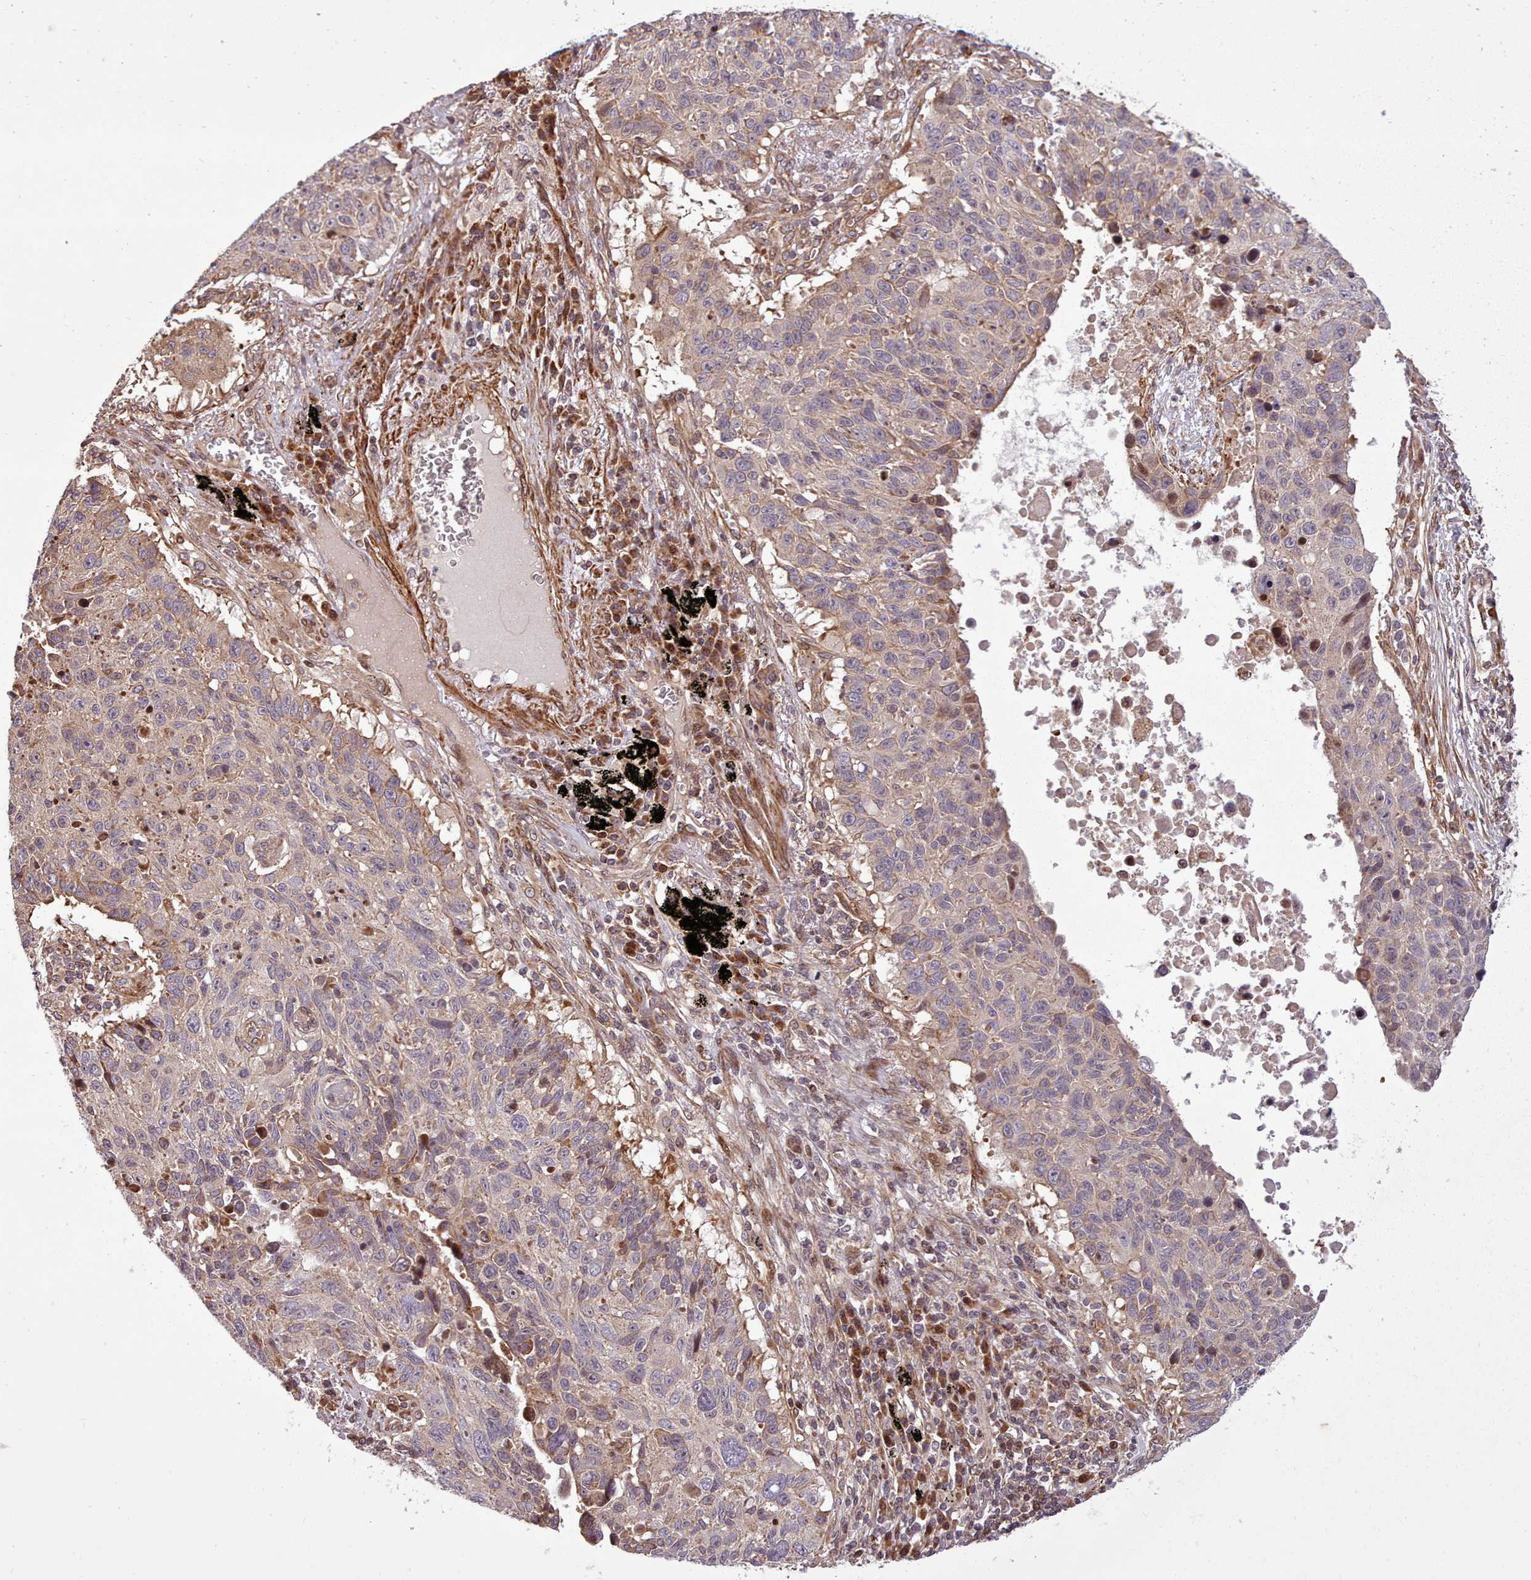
{"staining": {"intensity": "negative", "quantity": "none", "location": "none"}, "tissue": "lung cancer", "cell_type": "Tumor cells", "image_type": "cancer", "snomed": [{"axis": "morphology", "description": "Squamous cell carcinoma, NOS"}, {"axis": "topography", "description": "Lung"}], "caption": "This is a histopathology image of IHC staining of lung cancer (squamous cell carcinoma), which shows no positivity in tumor cells.", "gene": "NLRP7", "patient": {"sex": "male", "age": 66}}